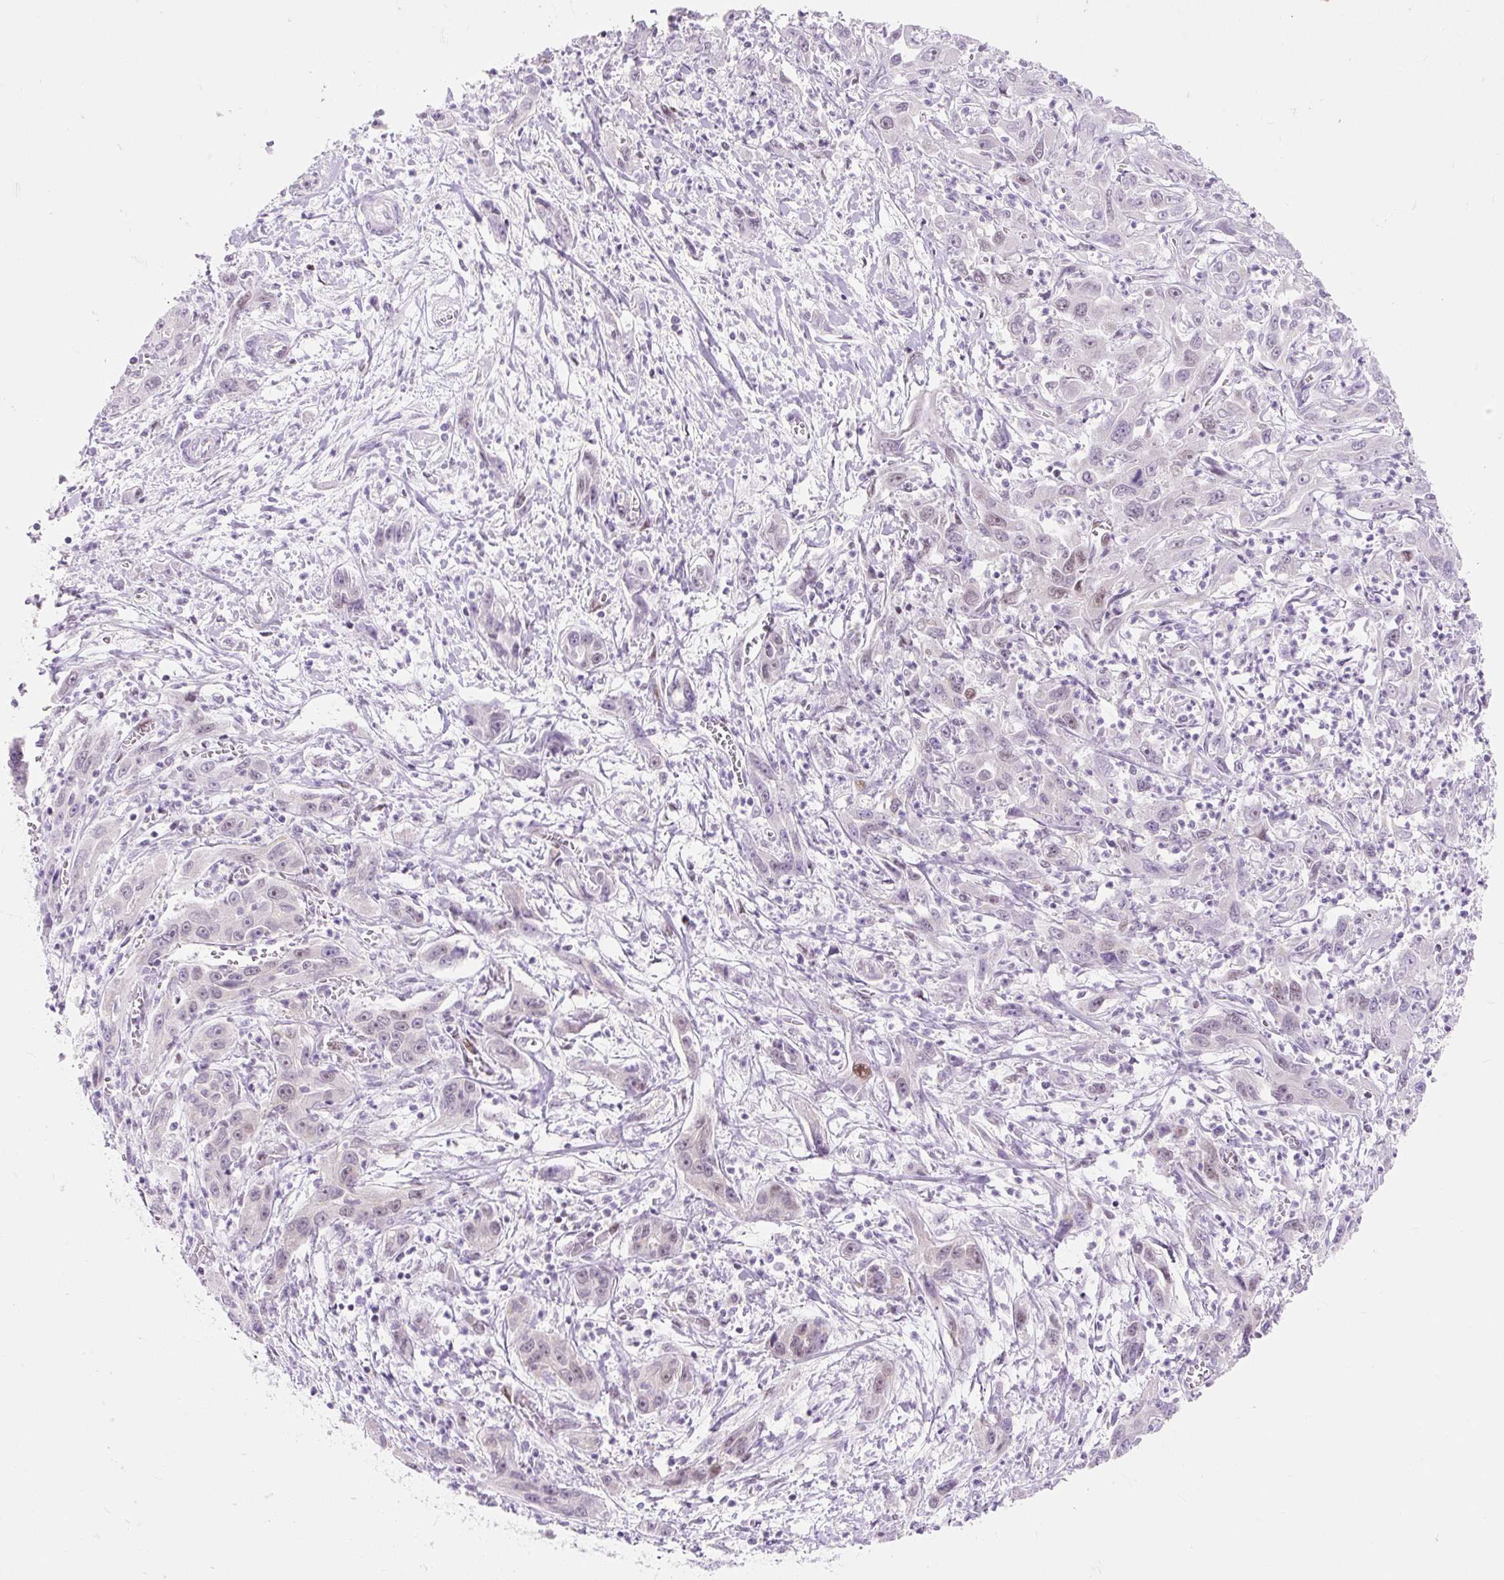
{"staining": {"intensity": "negative", "quantity": "none", "location": "none"}, "tissue": "liver cancer", "cell_type": "Tumor cells", "image_type": "cancer", "snomed": [{"axis": "morphology", "description": "Carcinoma, Hepatocellular, NOS"}, {"axis": "topography", "description": "Liver"}], "caption": "Tumor cells are negative for brown protein staining in liver cancer (hepatocellular carcinoma).", "gene": "H2BW1", "patient": {"sex": "male", "age": 63}}